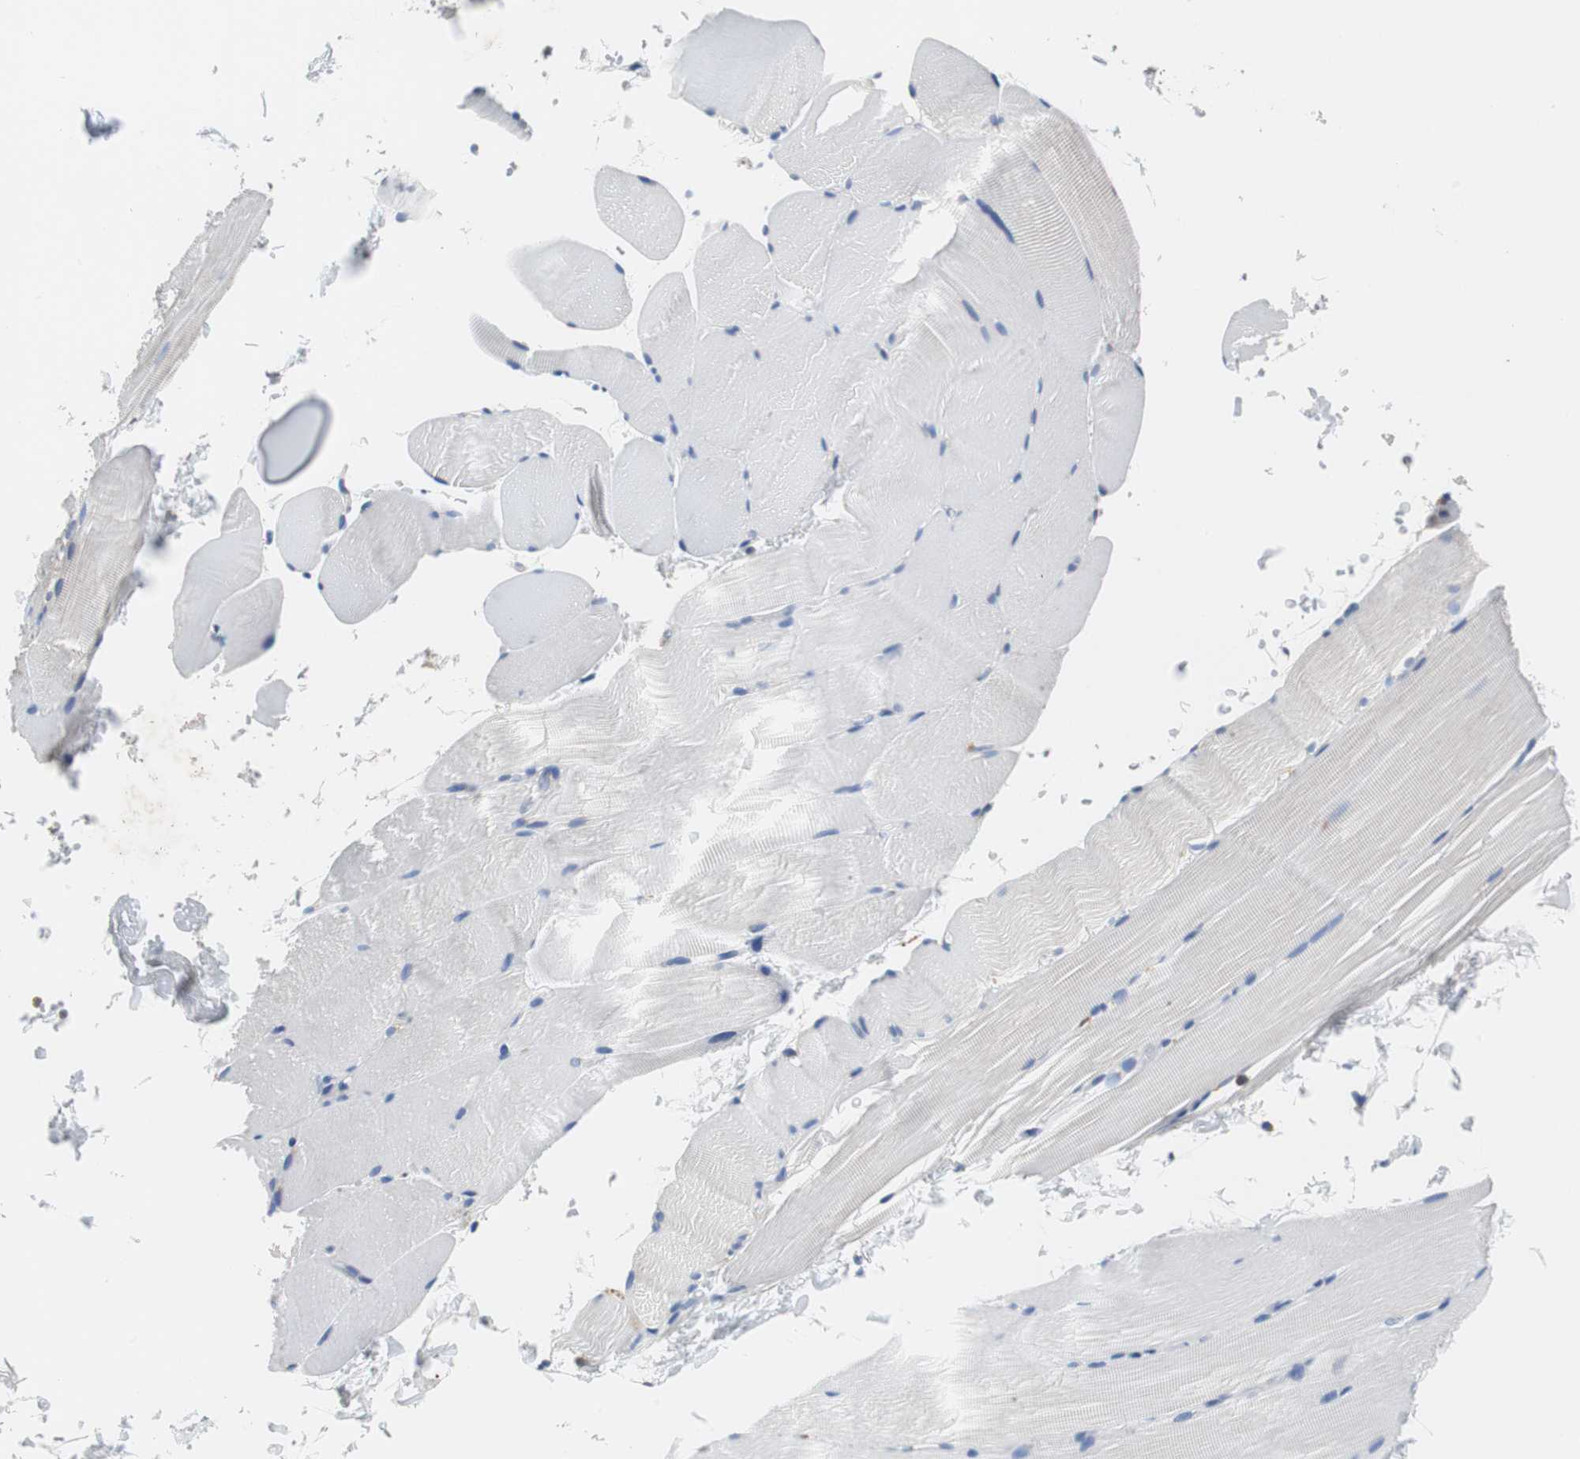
{"staining": {"intensity": "negative", "quantity": "none", "location": "none"}, "tissue": "skeletal muscle", "cell_type": "Myocytes", "image_type": "normal", "snomed": [{"axis": "morphology", "description": "Normal tissue, NOS"}, {"axis": "topography", "description": "Skeletal muscle"}, {"axis": "topography", "description": "Parathyroid gland"}], "caption": "Immunohistochemistry of normal skeletal muscle reveals no staining in myocytes.", "gene": "VAMP8", "patient": {"sex": "female", "age": 37}}